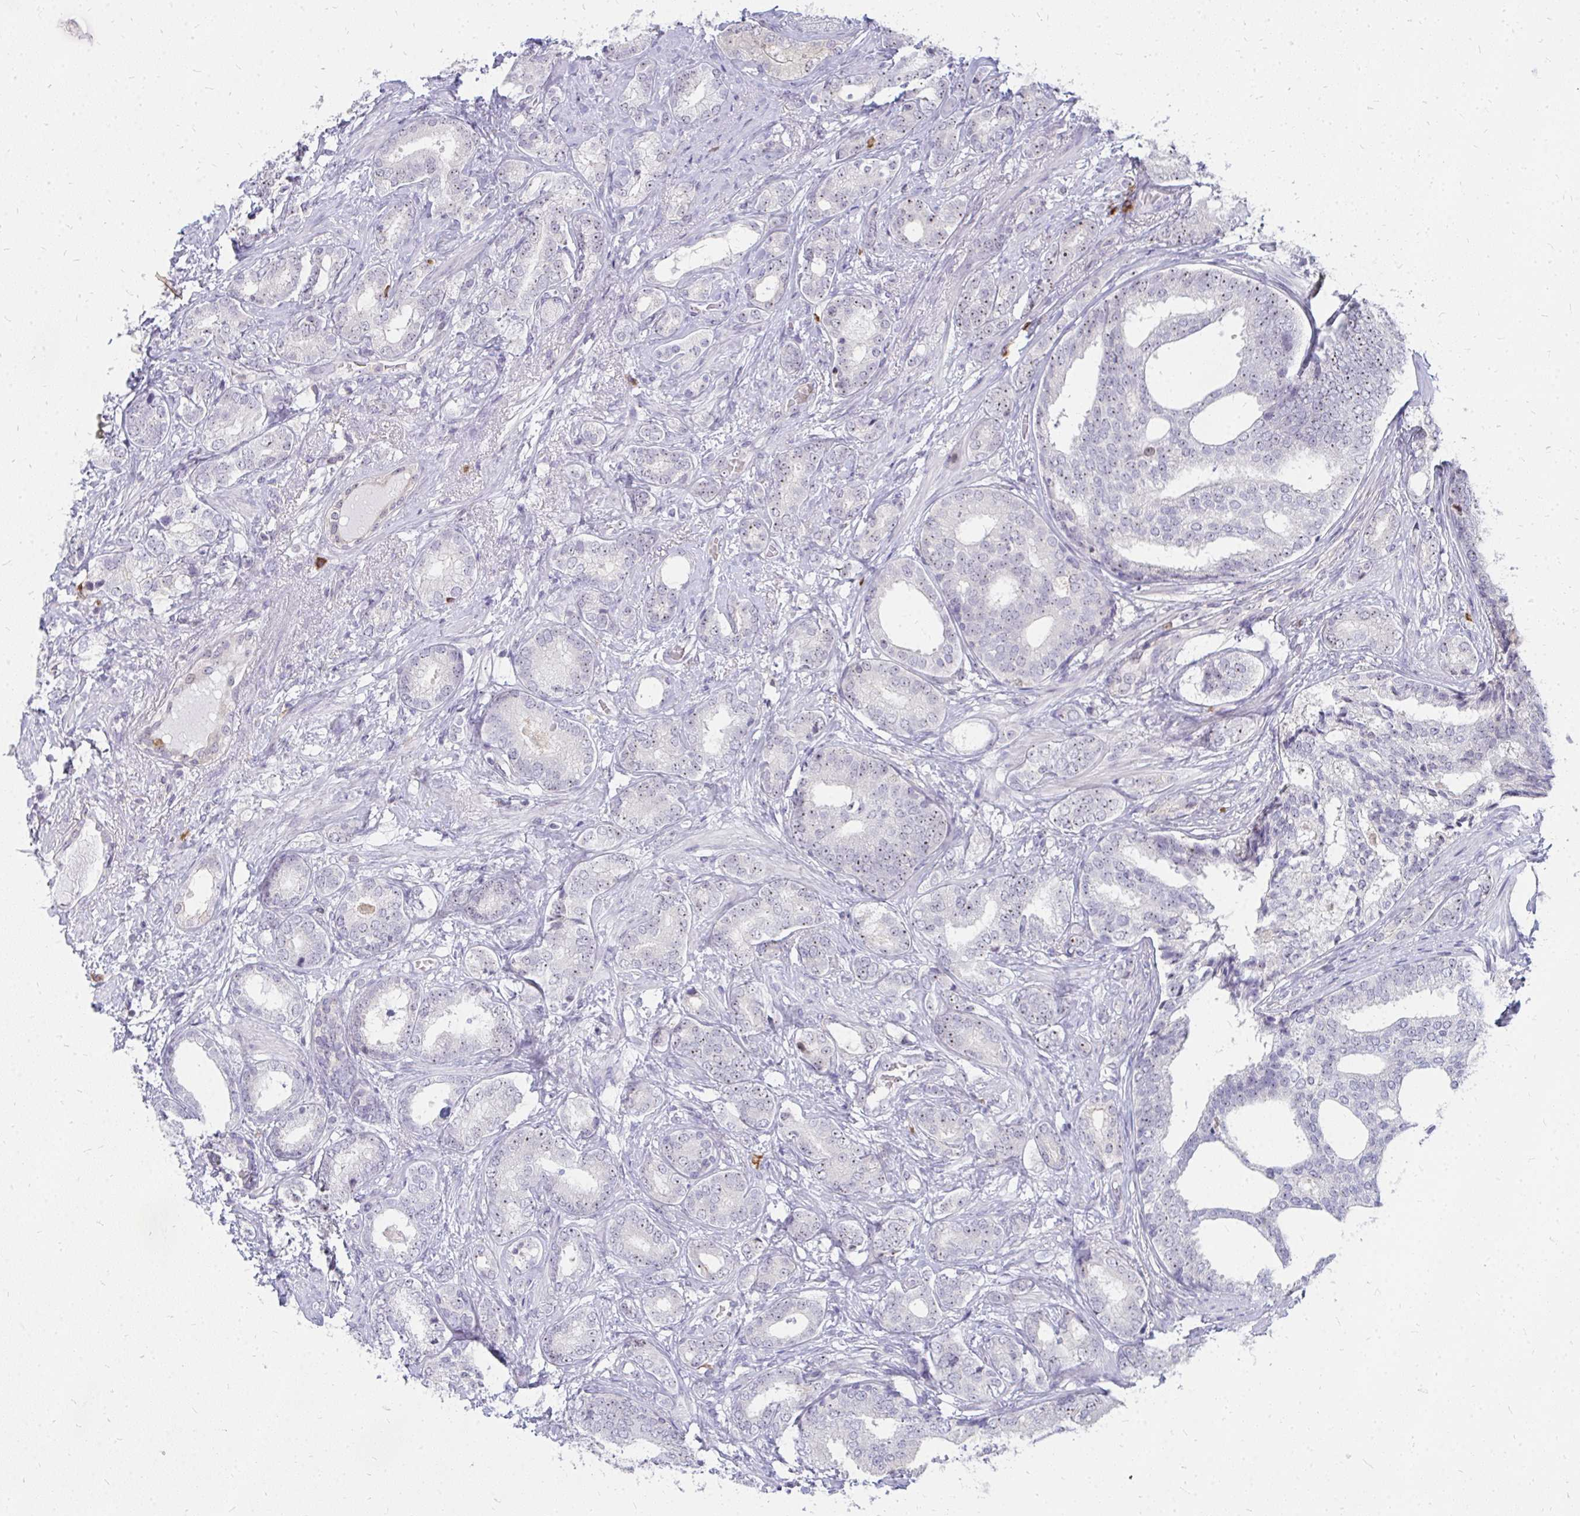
{"staining": {"intensity": "weak", "quantity": "25%-75%", "location": "nuclear"}, "tissue": "prostate cancer", "cell_type": "Tumor cells", "image_type": "cancer", "snomed": [{"axis": "morphology", "description": "Adenocarcinoma, High grade"}, {"axis": "topography", "description": "Prostate"}], "caption": "Tumor cells display low levels of weak nuclear expression in about 25%-75% of cells in human prostate cancer (high-grade adenocarcinoma).", "gene": "FAM9A", "patient": {"sex": "male", "age": 62}}